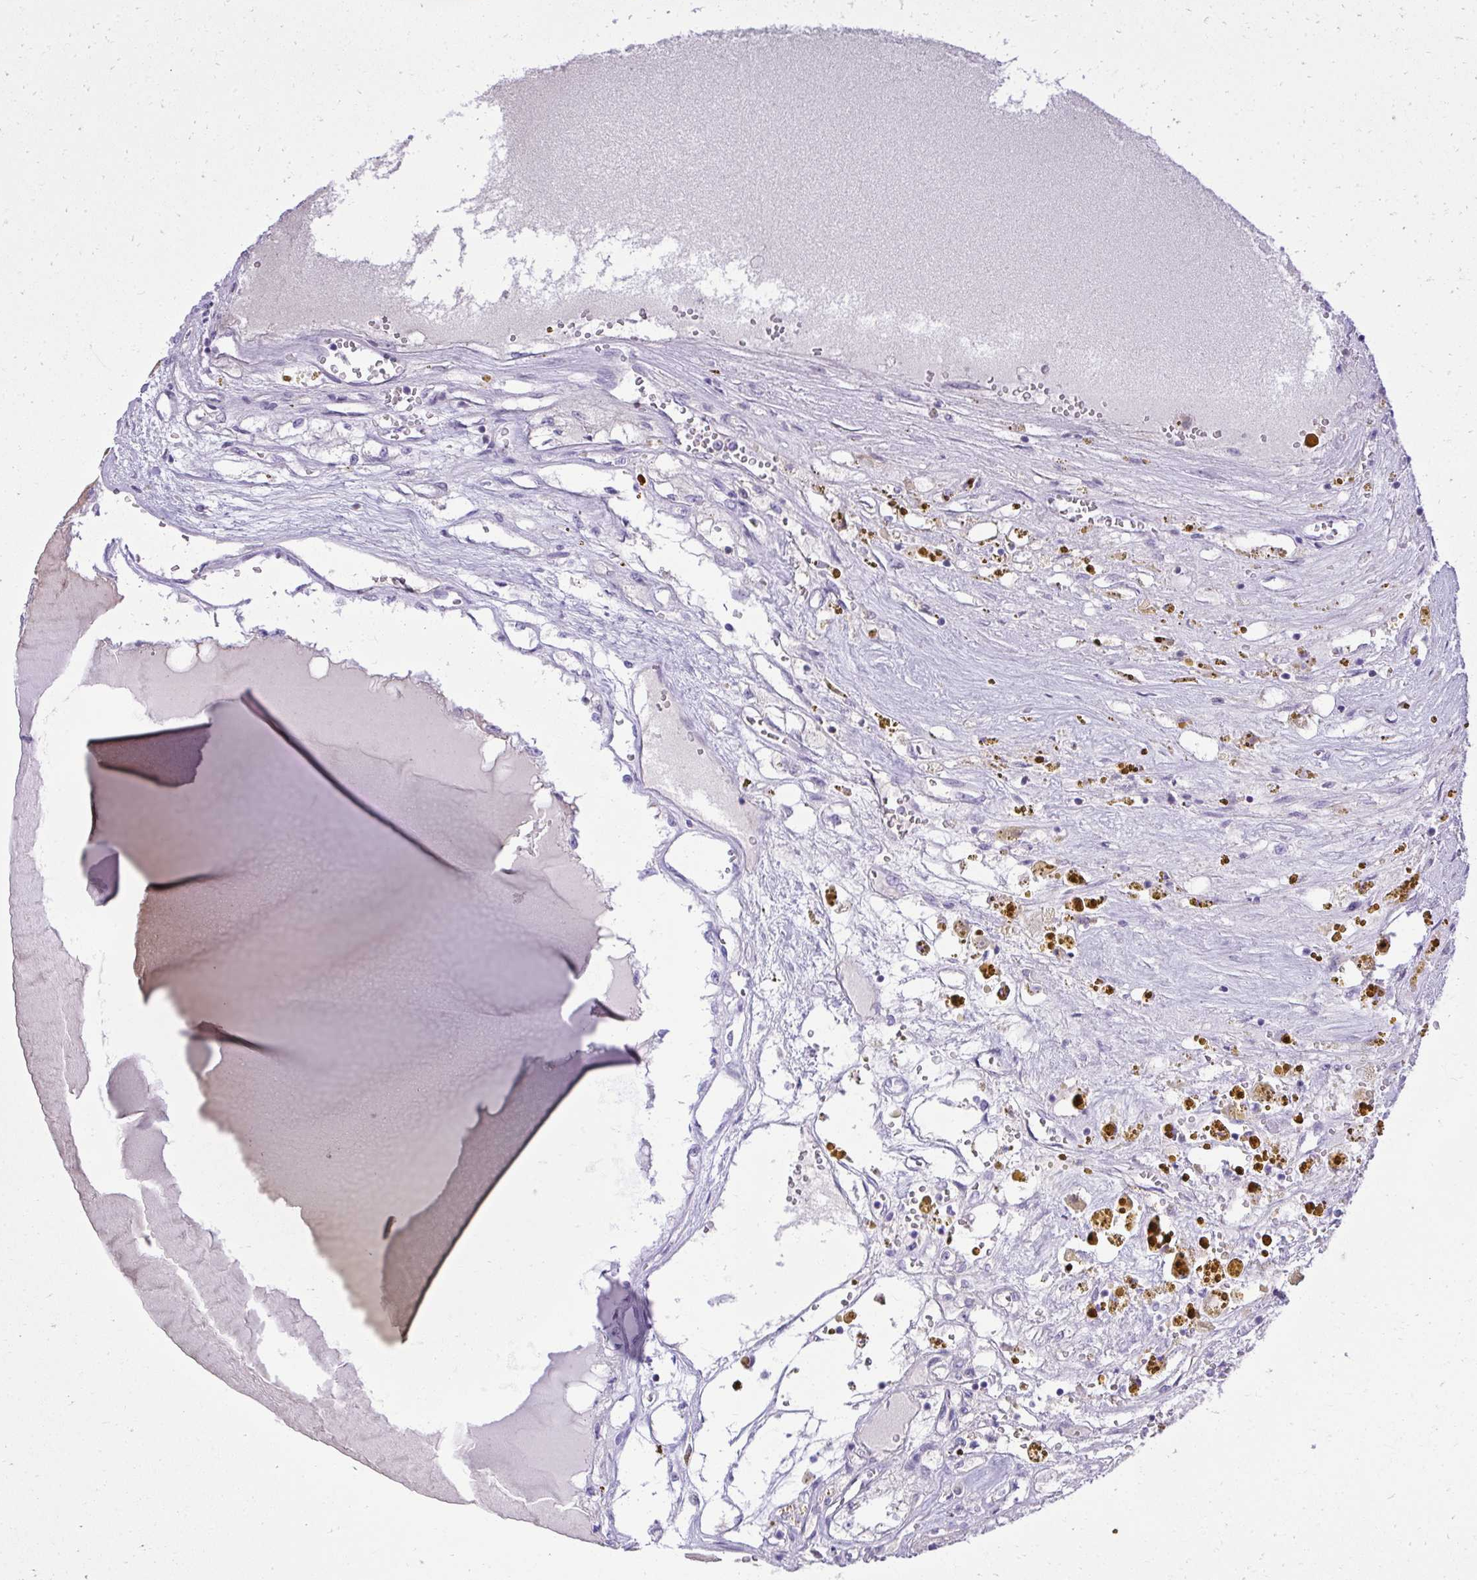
{"staining": {"intensity": "negative", "quantity": "none", "location": "none"}, "tissue": "renal cancer", "cell_type": "Tumor cells", "image_type": "cancer", "snomed": [{"axis": "morphology", "description": "Adenocarcinoma, NOS"}, {"axis": "topography", "description": "Kidney"}], "caption": "DAB immunohistochemical staining of human renal cancer demonstrates no significant positivity in tumor cells.", "gene": "PITPNM3", "patient": {"sex": "male", "age": 56}}